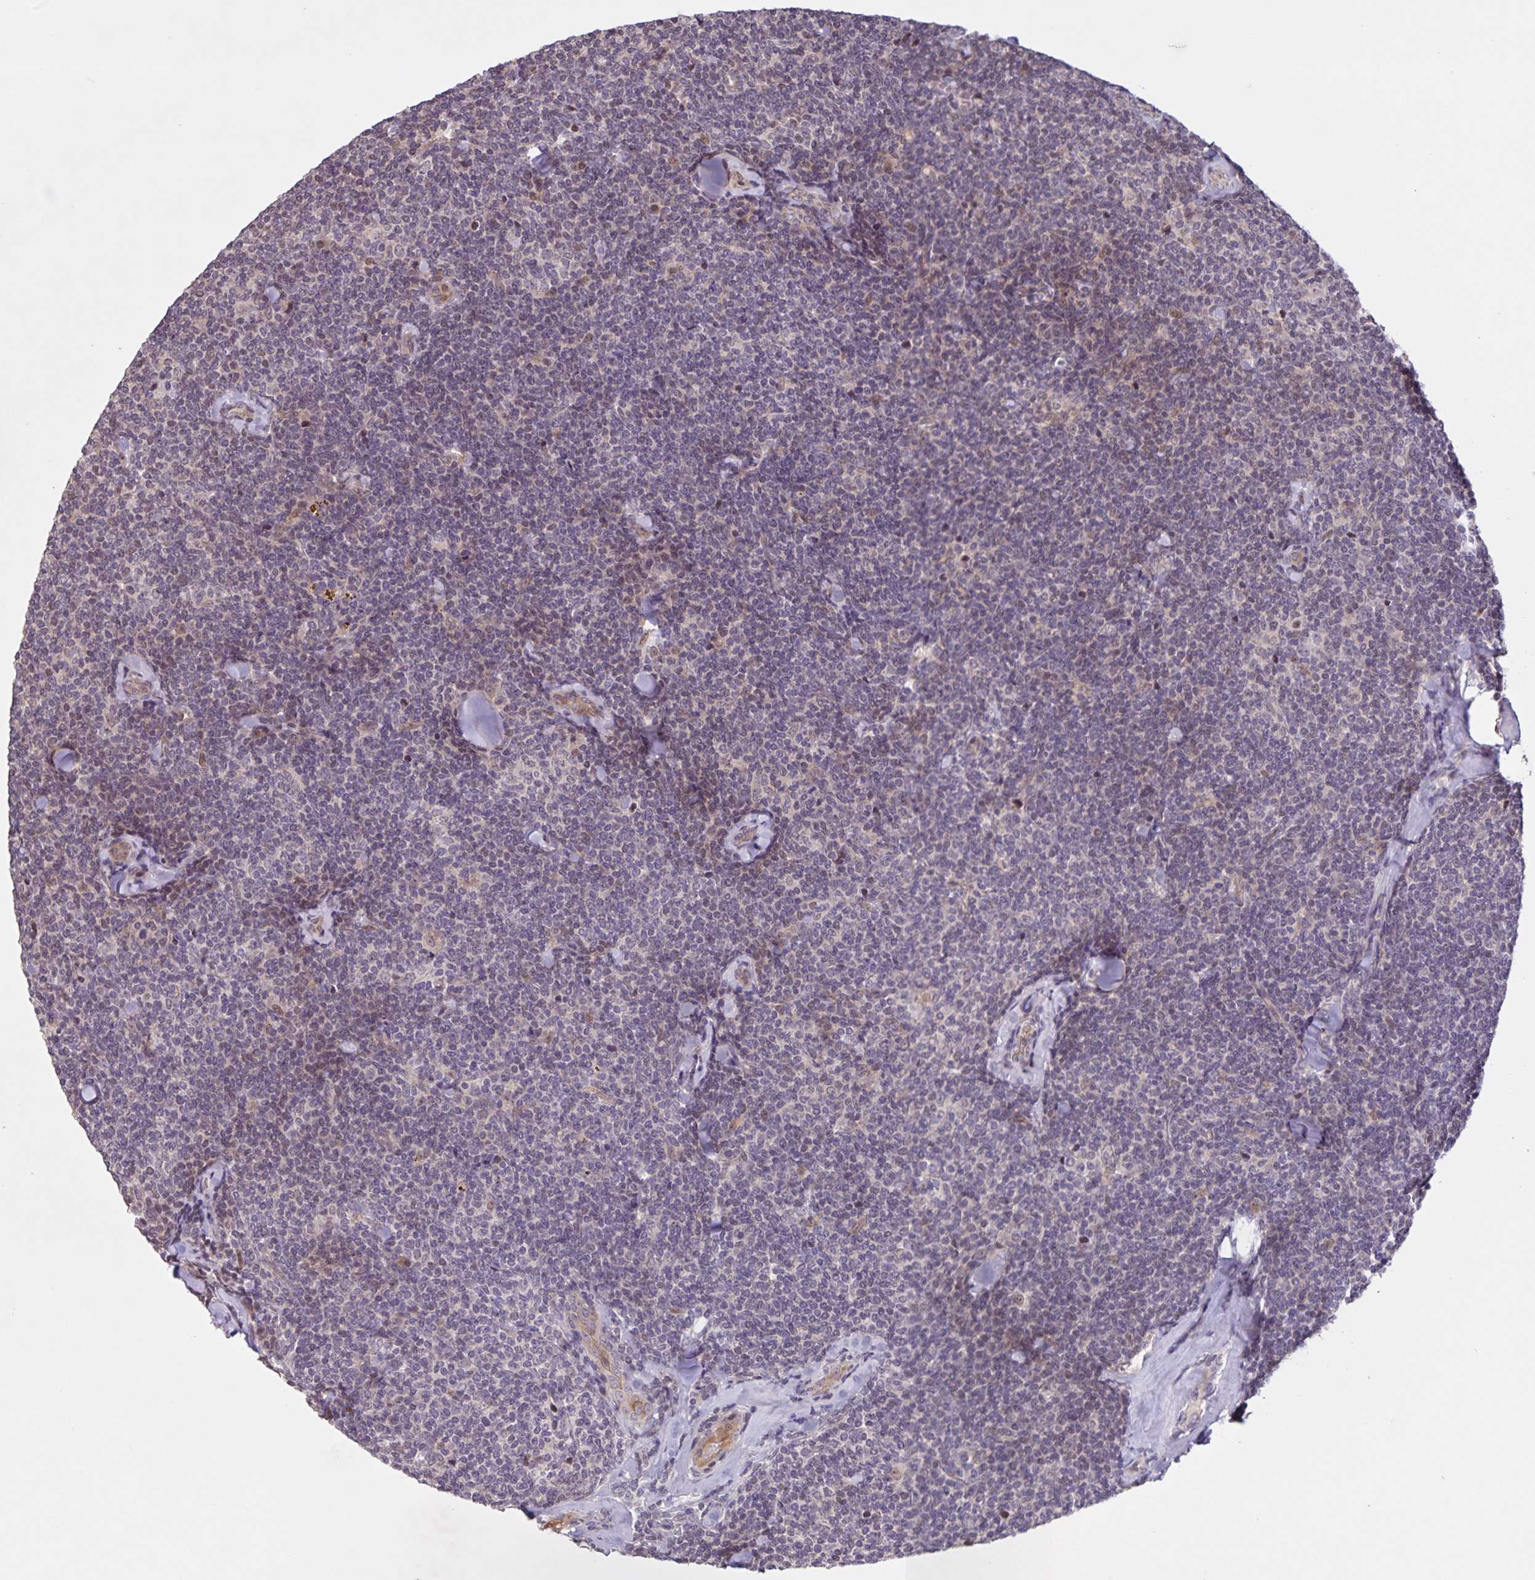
{"staining": {"intensity": "negative", "quantity": "none", "location": "none"}, "tissue": "lymphoma", "cell_type": "Tumor cells", "image_type": "cancer", "snomed": [{"axis": "morphology", "description": "Malignant lymphoma, non-Hodgkin's type, Low grade"}, {"axis": "topography", "description": "Lymph node"}], "caption": "This is a photomicrograph of immunohistochemistry staining of lymphoma, which shows no positivity in tumor cells.", "gene": "GDF2", "patient": {"sex": "female", "age": 56}}